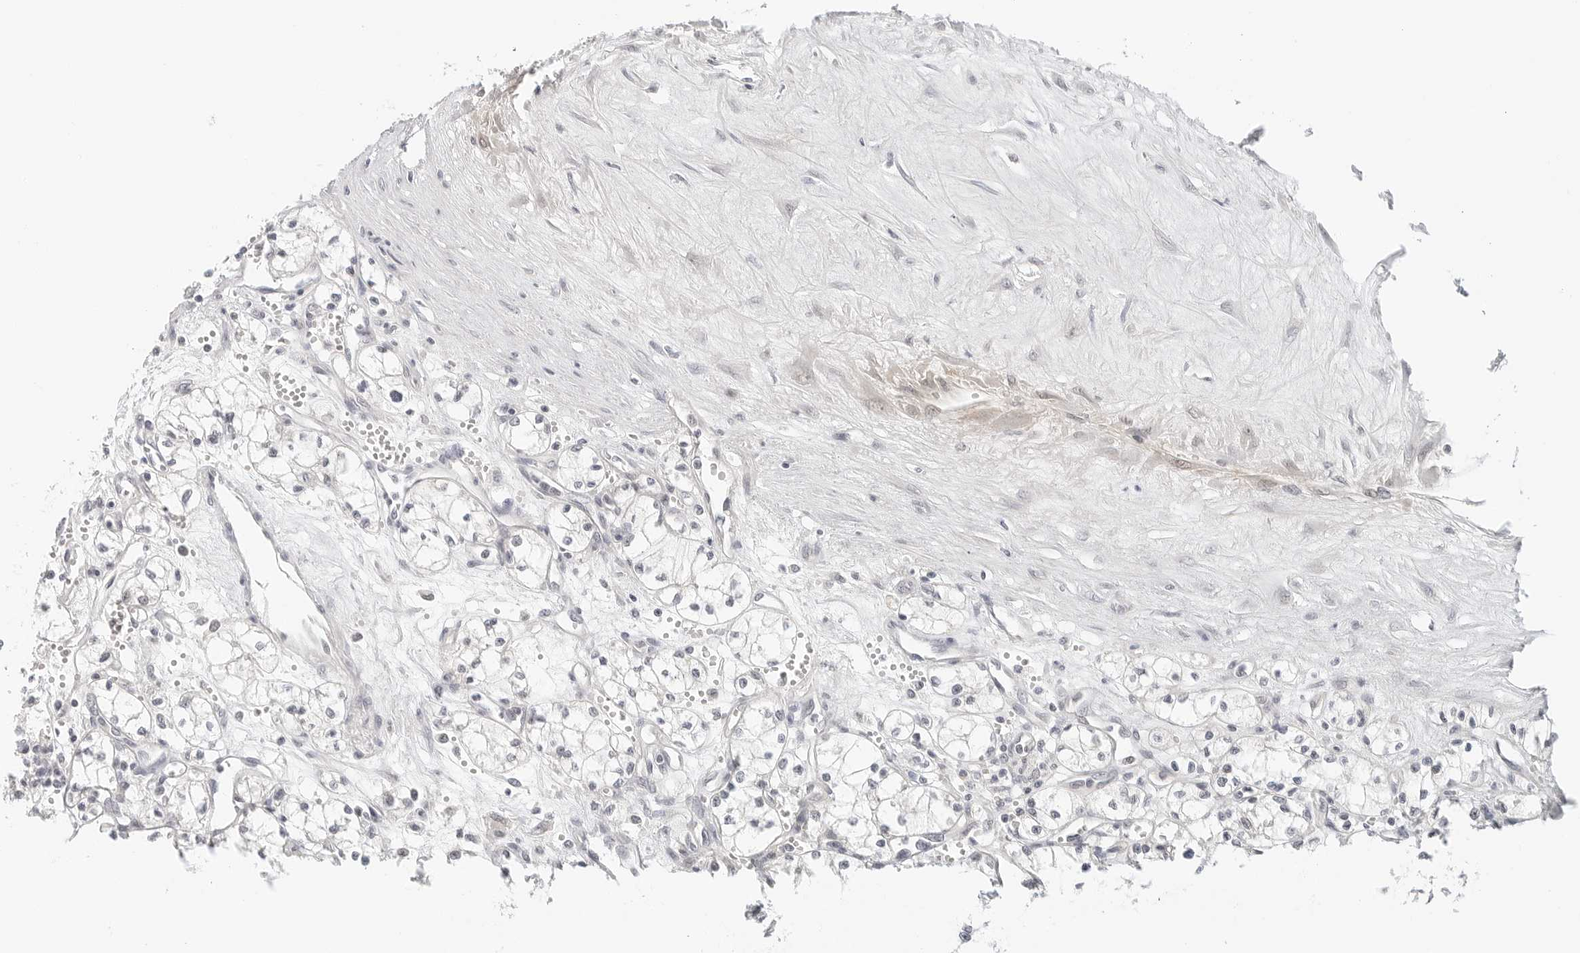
{"staining": {"intensity": "negative", "quantity": "none", "location": "none"}, "tissue": "renal cancer", "cell_type": "Tumor cells", "image_type": "cancer", "snomed": [{"axis": "morphology", "description": "Adenocarcinoma, NOS"}, {"axis": "topography", "description": "Kidney"}], "caption": "A high-resolution histopathology image shows immunohistochemistry staining of renal adenocarcinoma, which reveals no significant positivity in tumor cells.", "gene": "TSEN2", "patient": {"sex": "male", "age": 59}}